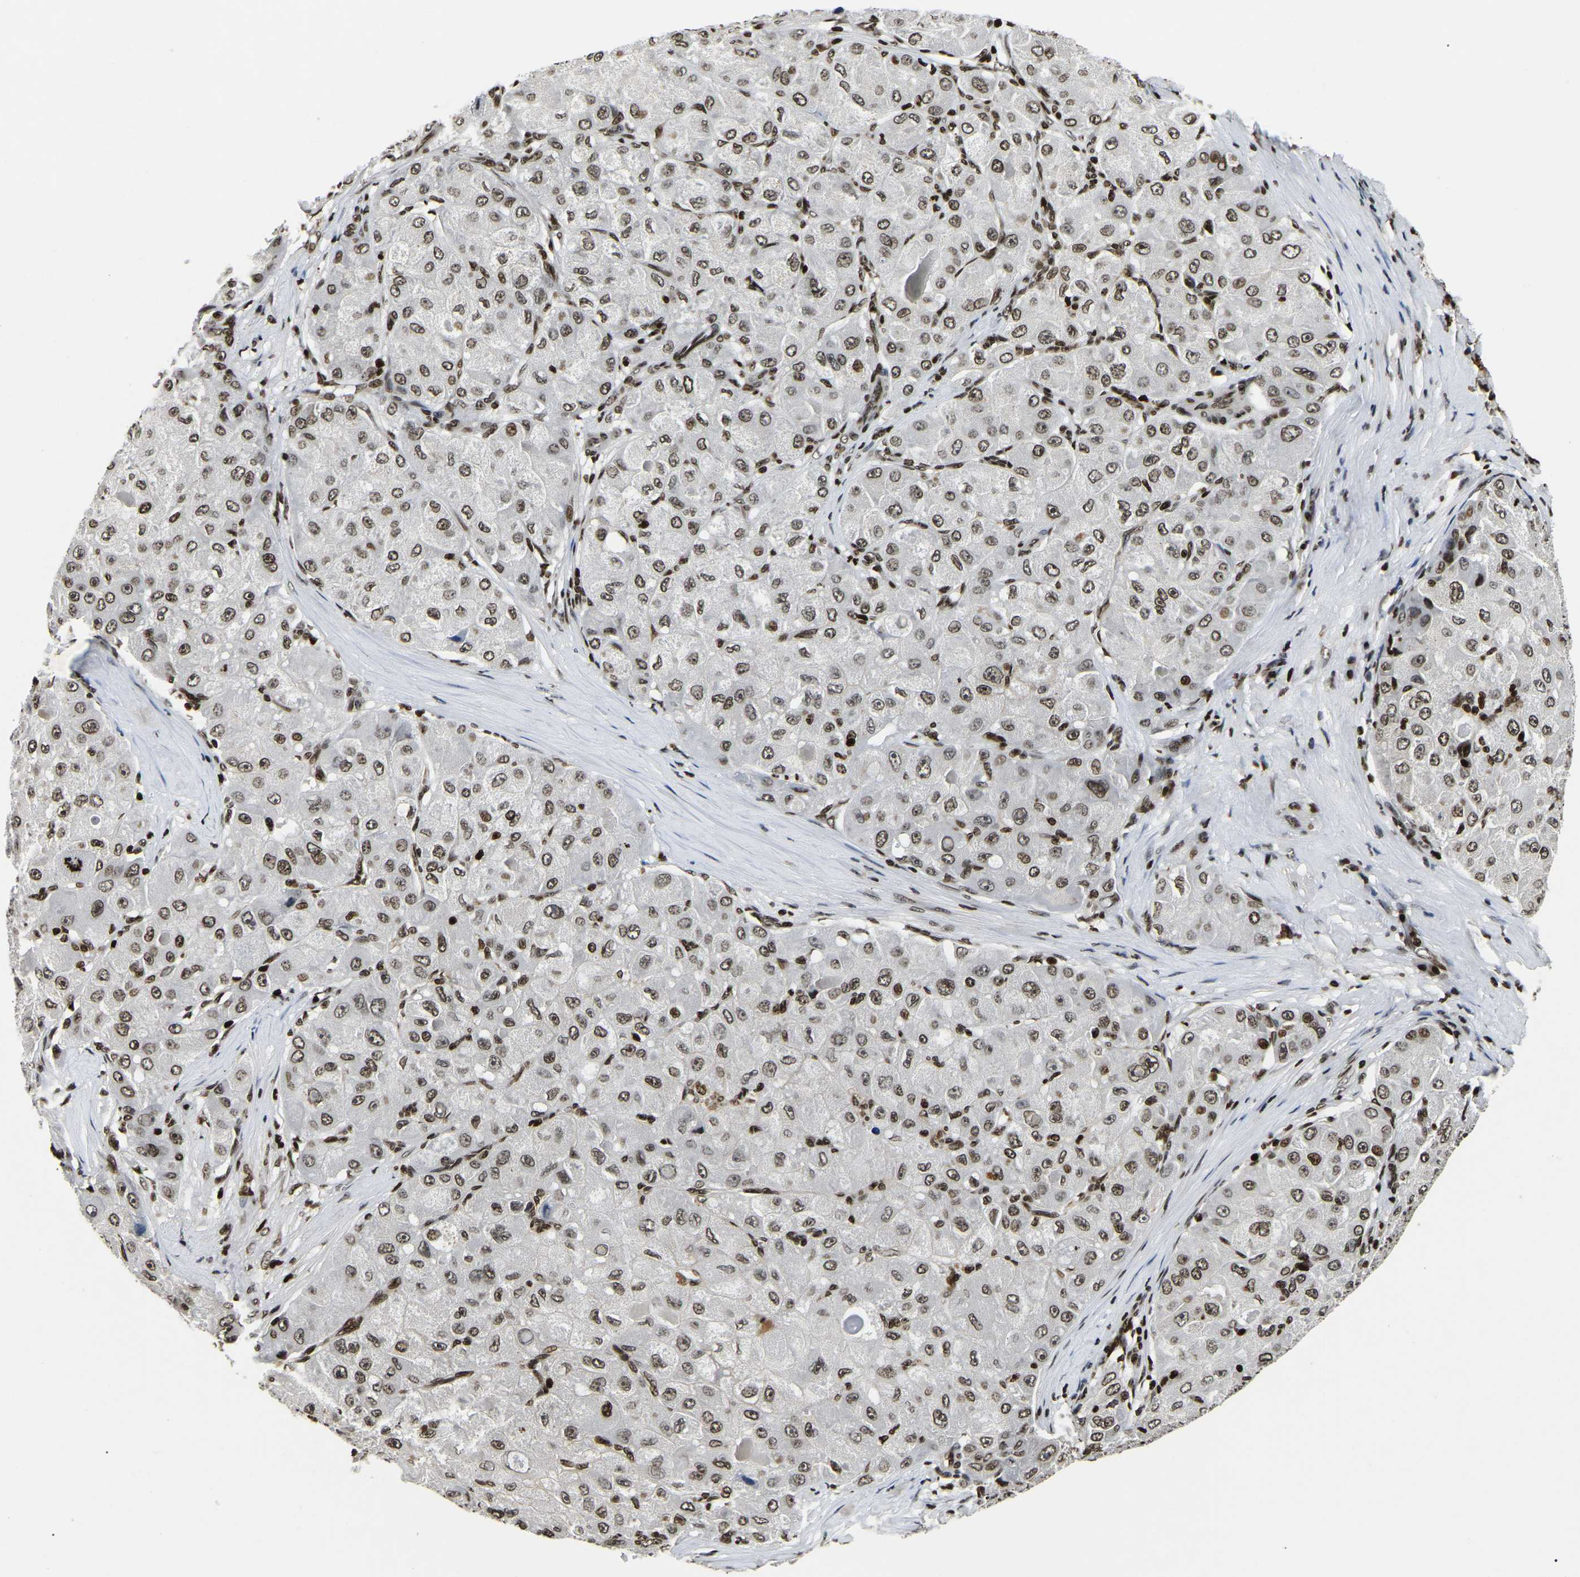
{"staining": {"intensity": "moderate", "quantity": ">75%", "location": "nuclear"}, "tissue": "liver cancer", "cell_type": "Tumor cells", "image_type": "cancer", "snomed": [{"axis": "morphology", "description": "Carcinoma, Hepatocellular, NOS"}, {"axis": "topography", "description": "Liver"}], "caption": "High-power microscopy captured an IHC image of liver cancer (hepatocellular carcinoma), revealing moderate nuclear expression in approximately >75% of tumor cells.", "gene": "LRRC61", "patient": {"sex": "male", "age": 80}}